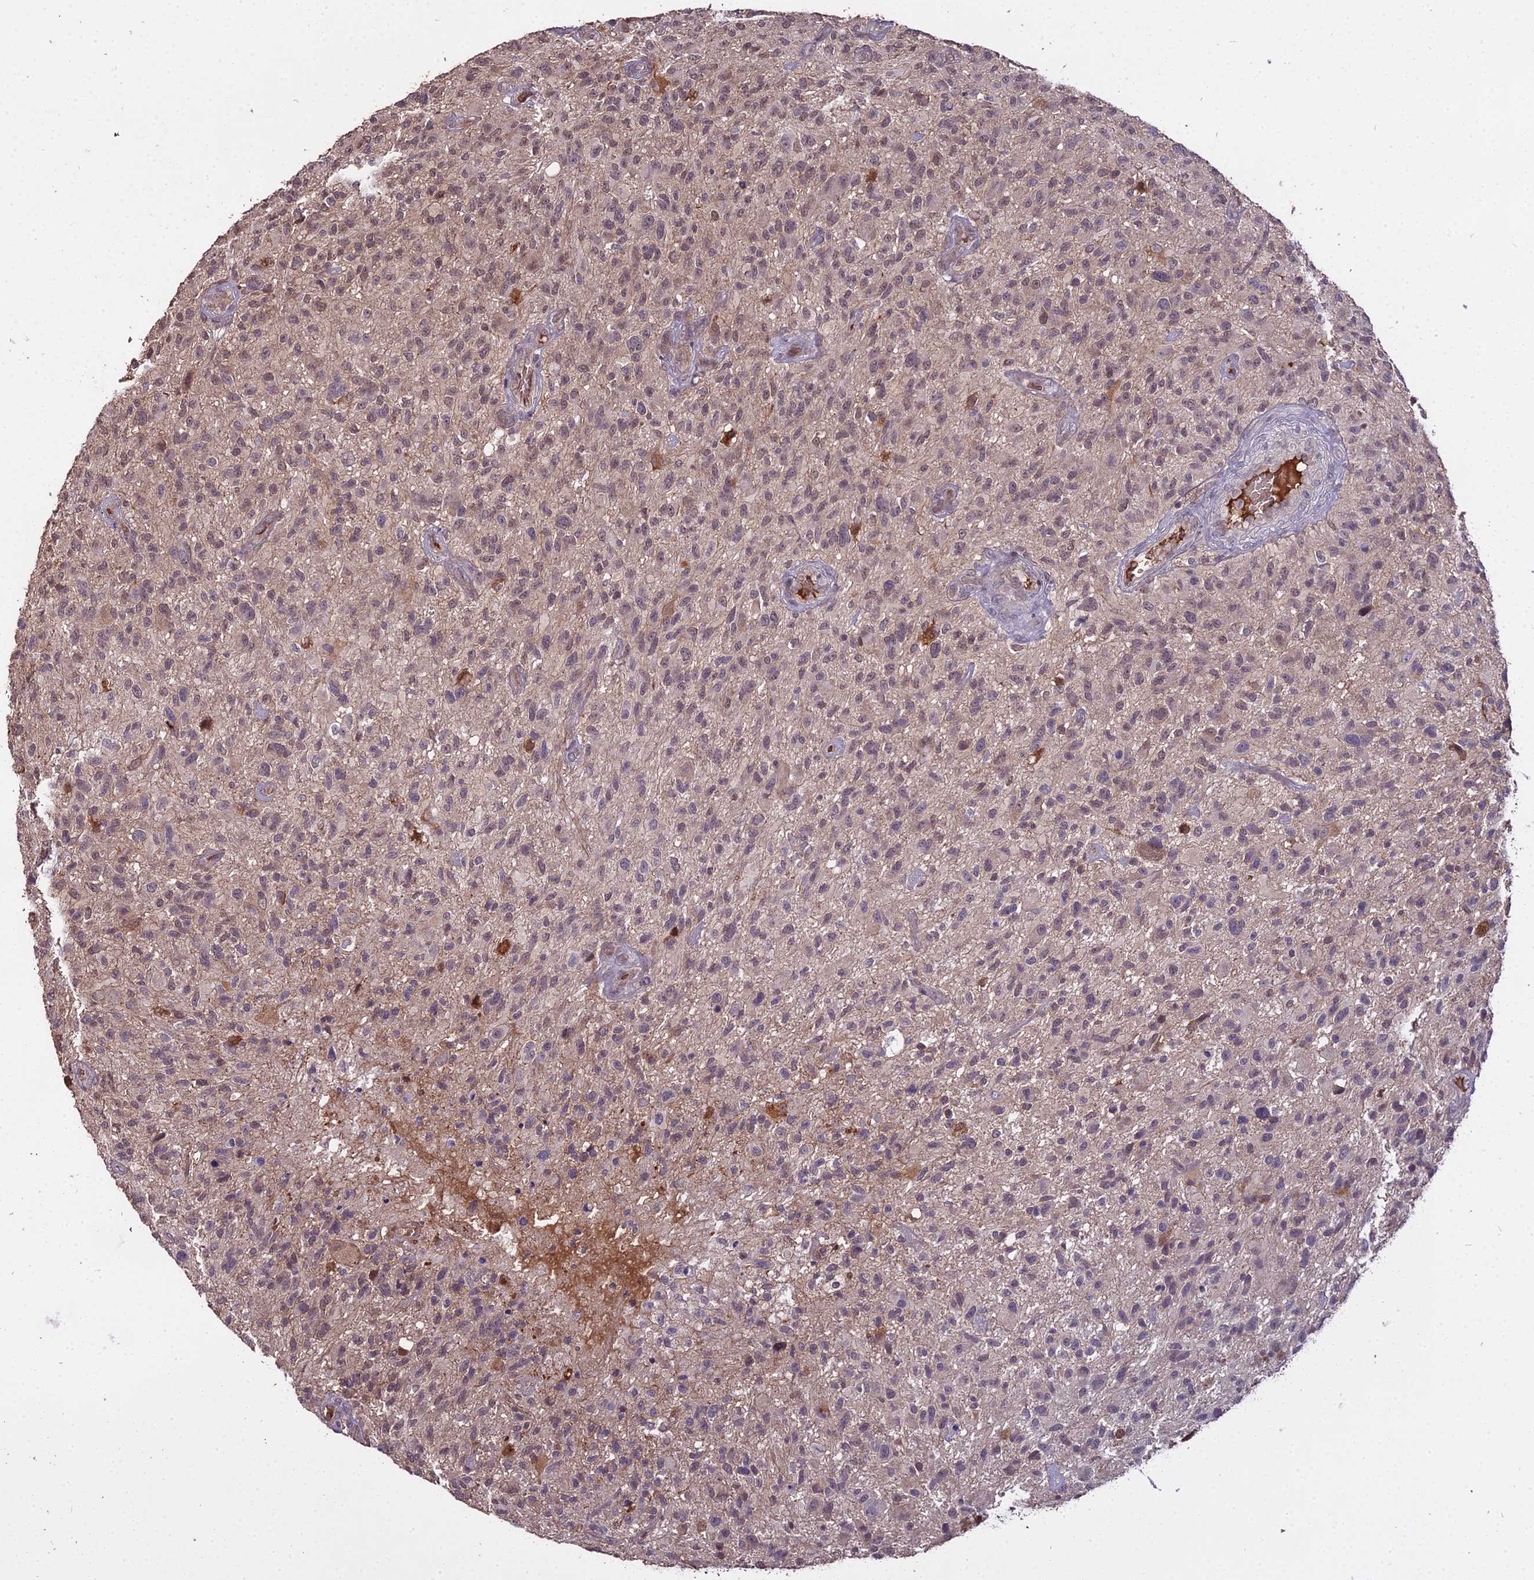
{"staining": {"intensity": "weak", "quantity": "<25%", "location": "nuclear"}, "tissue": "glioma", "cell_type": "Tumor cells", "image_type": "cancer", "snomed": [{"axis": "morphology", "description": "Glioma, malignant, High grade"}, {"axis": "topography", "description": "Brain"}], "caption": "Photomicrograph shows no significant protein positivity in tumor cells of glioma.", "gene": "ZDBF2", "patient": {"sex": "male", "age": 47}}